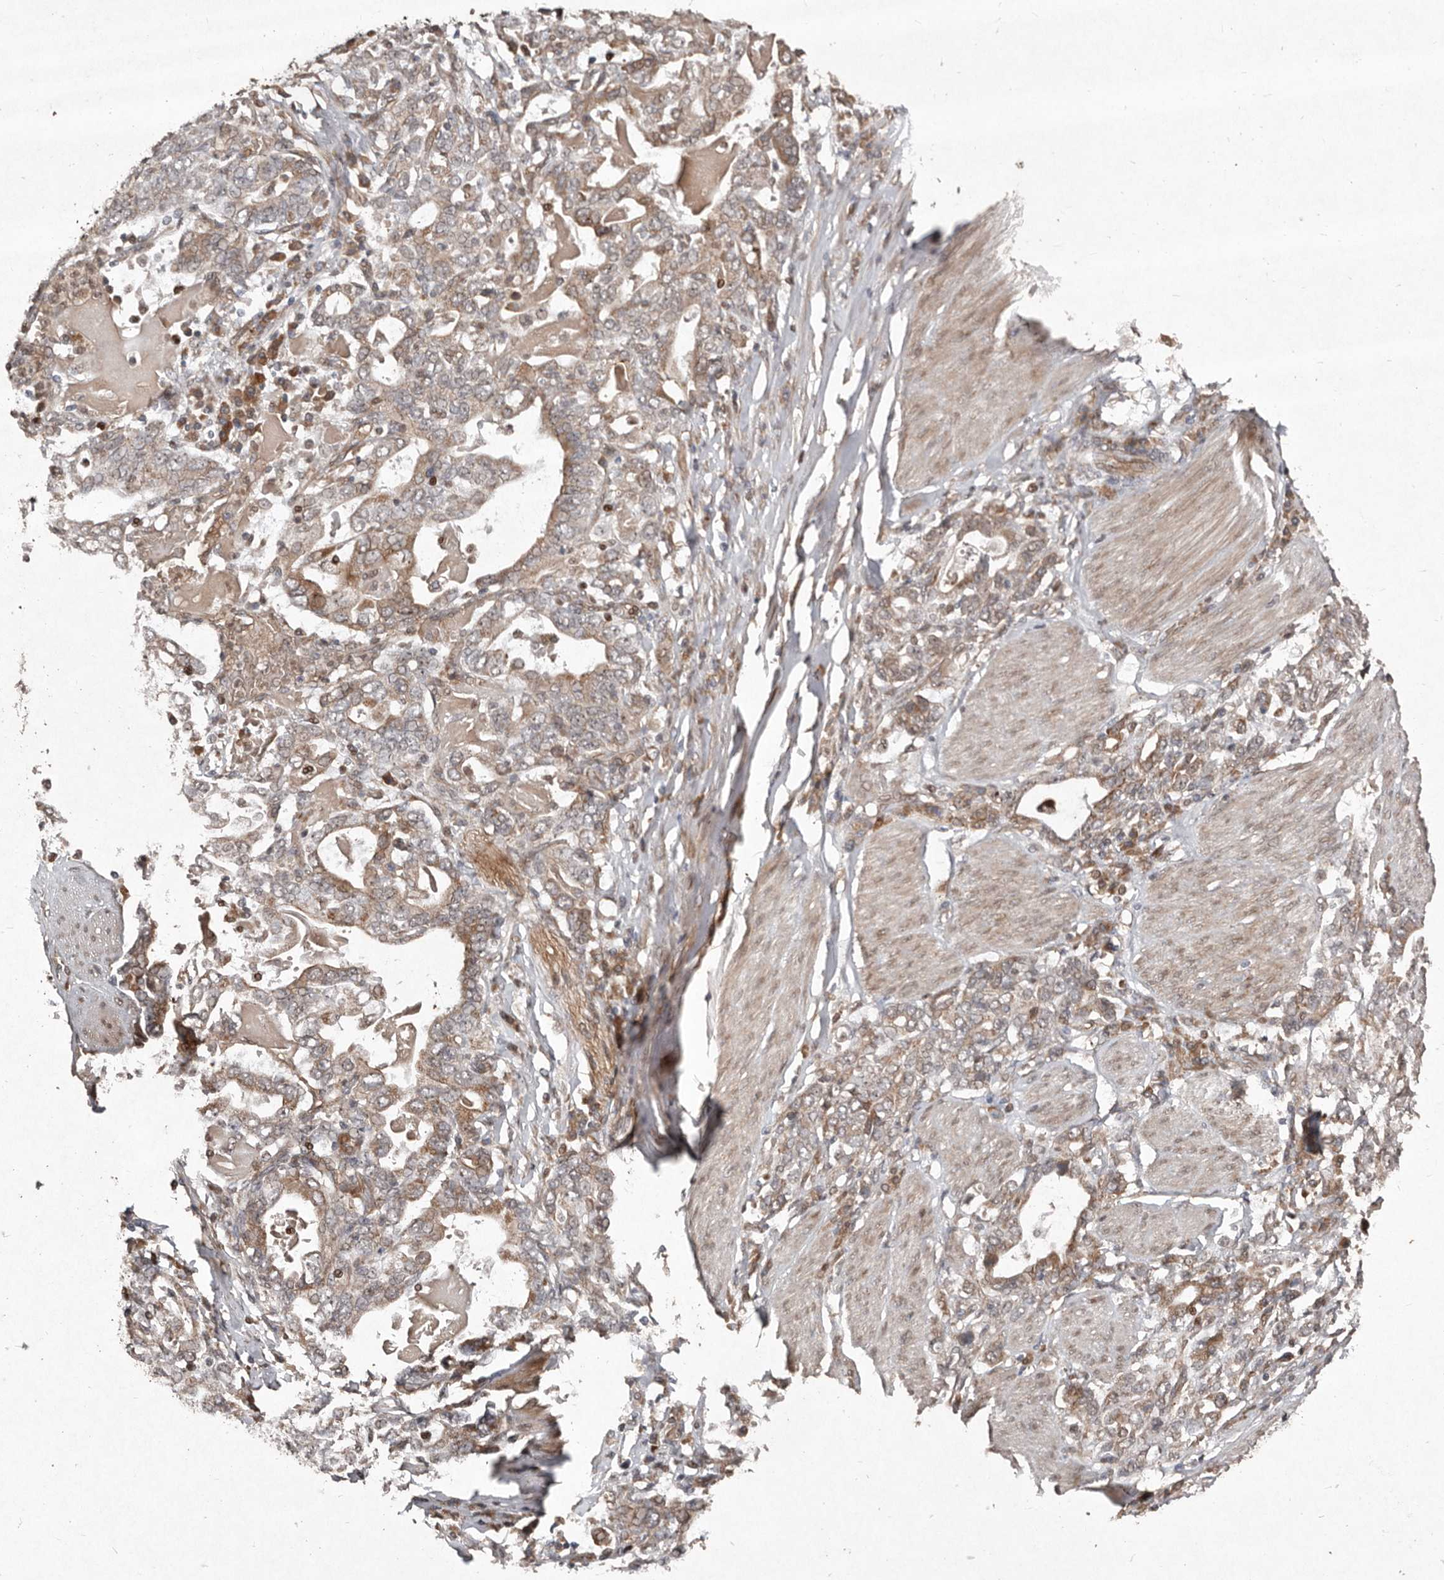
{"staining": {"intensity": "moderate", "quantity": ">75%", "location": "cytoplasmic/membranous"}, "tissue": "stomach cancer", "cell_type": "Tumor cells", "image_type": "cancer", "snomed": [{"axis": "morphology", "description": "Adenocarcinoma, NOS"}, {"axis": "topography", "description": "Stomach, upper"}], "caption": "Stomach cancer (adenocarcinoma) stained for a protein displays moderate cytoplasmic/membranous positivity in tumor cells.", "gene": "DIP2C", "patient": {"sex": "male", "age": 62}}